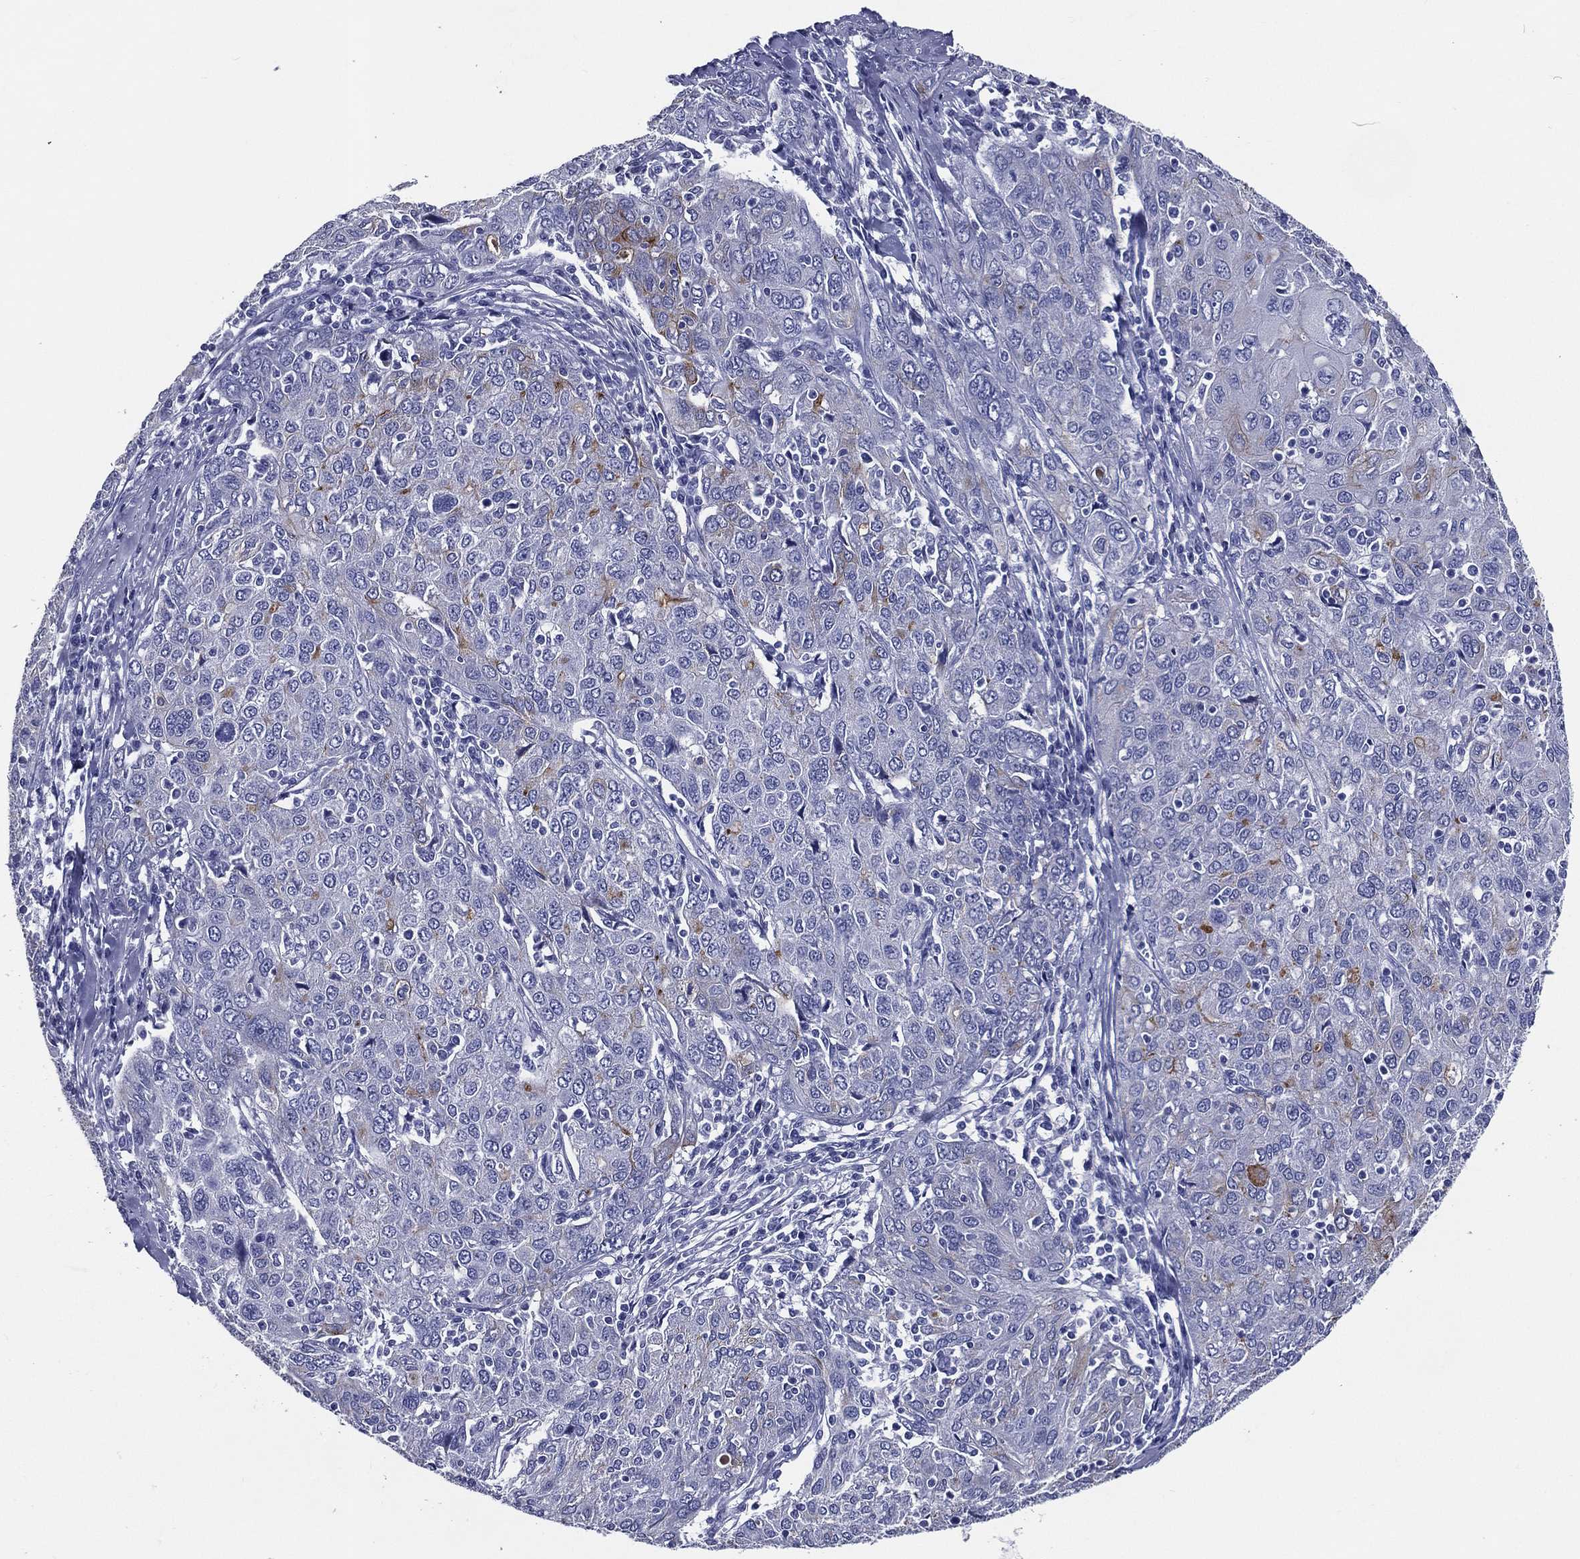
{"staining": {"intensity": "negative", "quantity": "none", "location": "none"}, "tissue": "ovarian cancer", "cell_type": "Tumor cells", "image_type": "cancer", "snomed": [{"axis": "morphology", "description": "Carcinoma, endometroid"}, {"axis": "topography", "description": "Ovary"}], "caption": "Immunohistochemistry micrograph of ovarian endometroid carcinoma stained for a protein (brown), which shows no positivity in tumor cells.", "gene": "ACE2", "patient": {"sex": "female", "age": 50}}